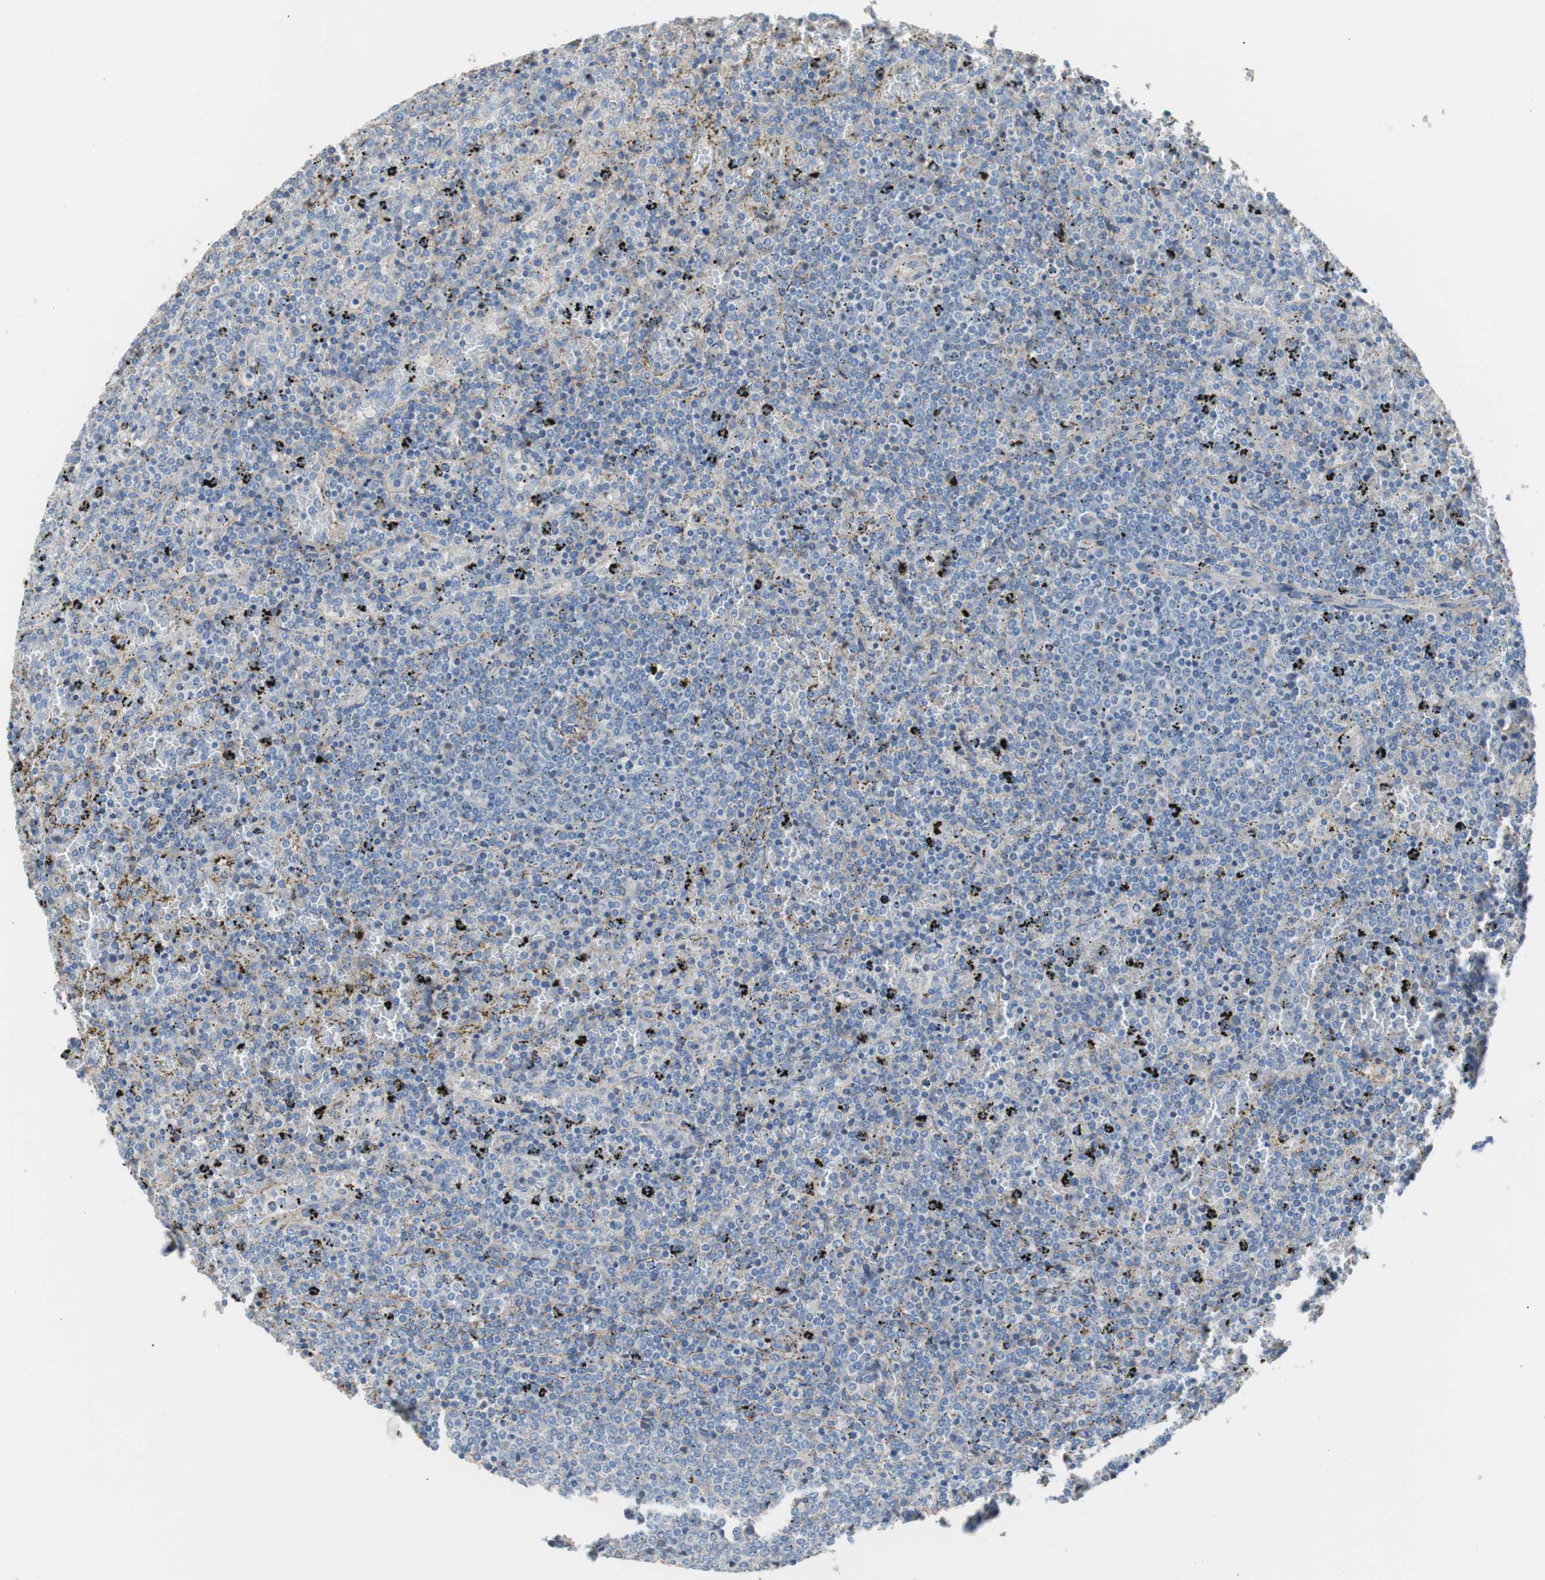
{"staining": {"intensity": "negative", "quantity": "none", "location": "none"}, "tissue": "lymphoma", "cell_type": "Tumor cells", "image_type": "cancer", "snomed": [{"axis": "morphology", "description": "Malignant lymphoma, non-Hodgkin's type, Low grade"}, {"axis": "topography", "description": "Spleen"}], "caption": "Image shows no significant protein staining in tumor cells of malignant lymphoma, non-Hodgkin's type (low-grade). Brightfield microscopy of IHC stained with DAB (3,3'-diaminobenzidine) (brown) and hematoxylin (blue), captured at high magnification.", "gene": "CD81", "patient": {"sex": "female", "age": 77}}